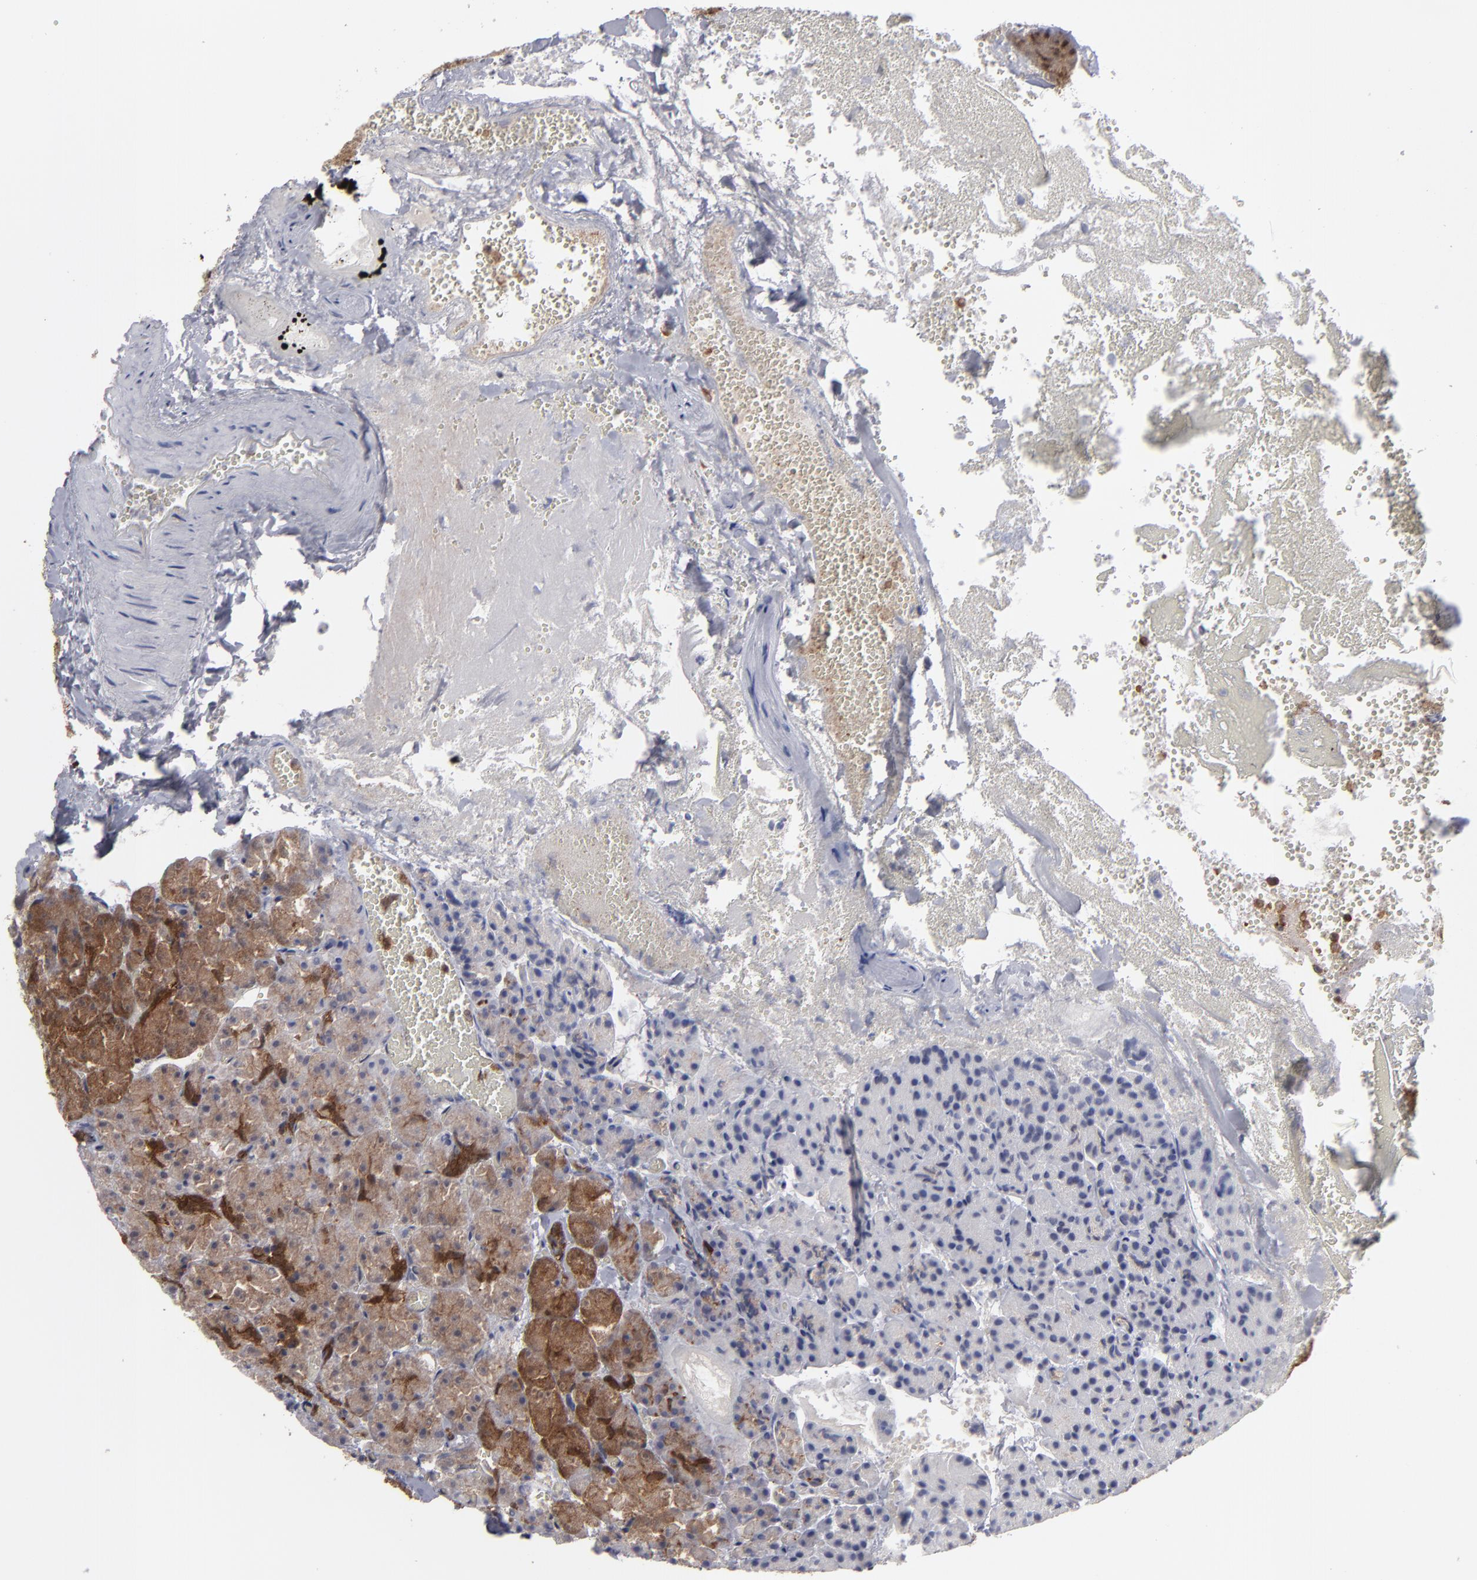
{"staining": {"intensity": "weak", "quantity": "<25%", "location": "cytoplasmic/membranous"}, "tissue": "carcinoid", "cell_type": "Tumor cells", "image_type": "cancer", "snomed": [{"axis": "morphology", "description": "Normal tissue, NOS"}, {"axis": "morphology", "description": "Carcinoid, malignant, NOS"}, {"axis": "topography", "description": "Pancreas"}], "caption": "IHC of carcinoid reveals no expression in tumor cells.", "gene": "GSR", "patient": {"sex": "female", "age": 35}}